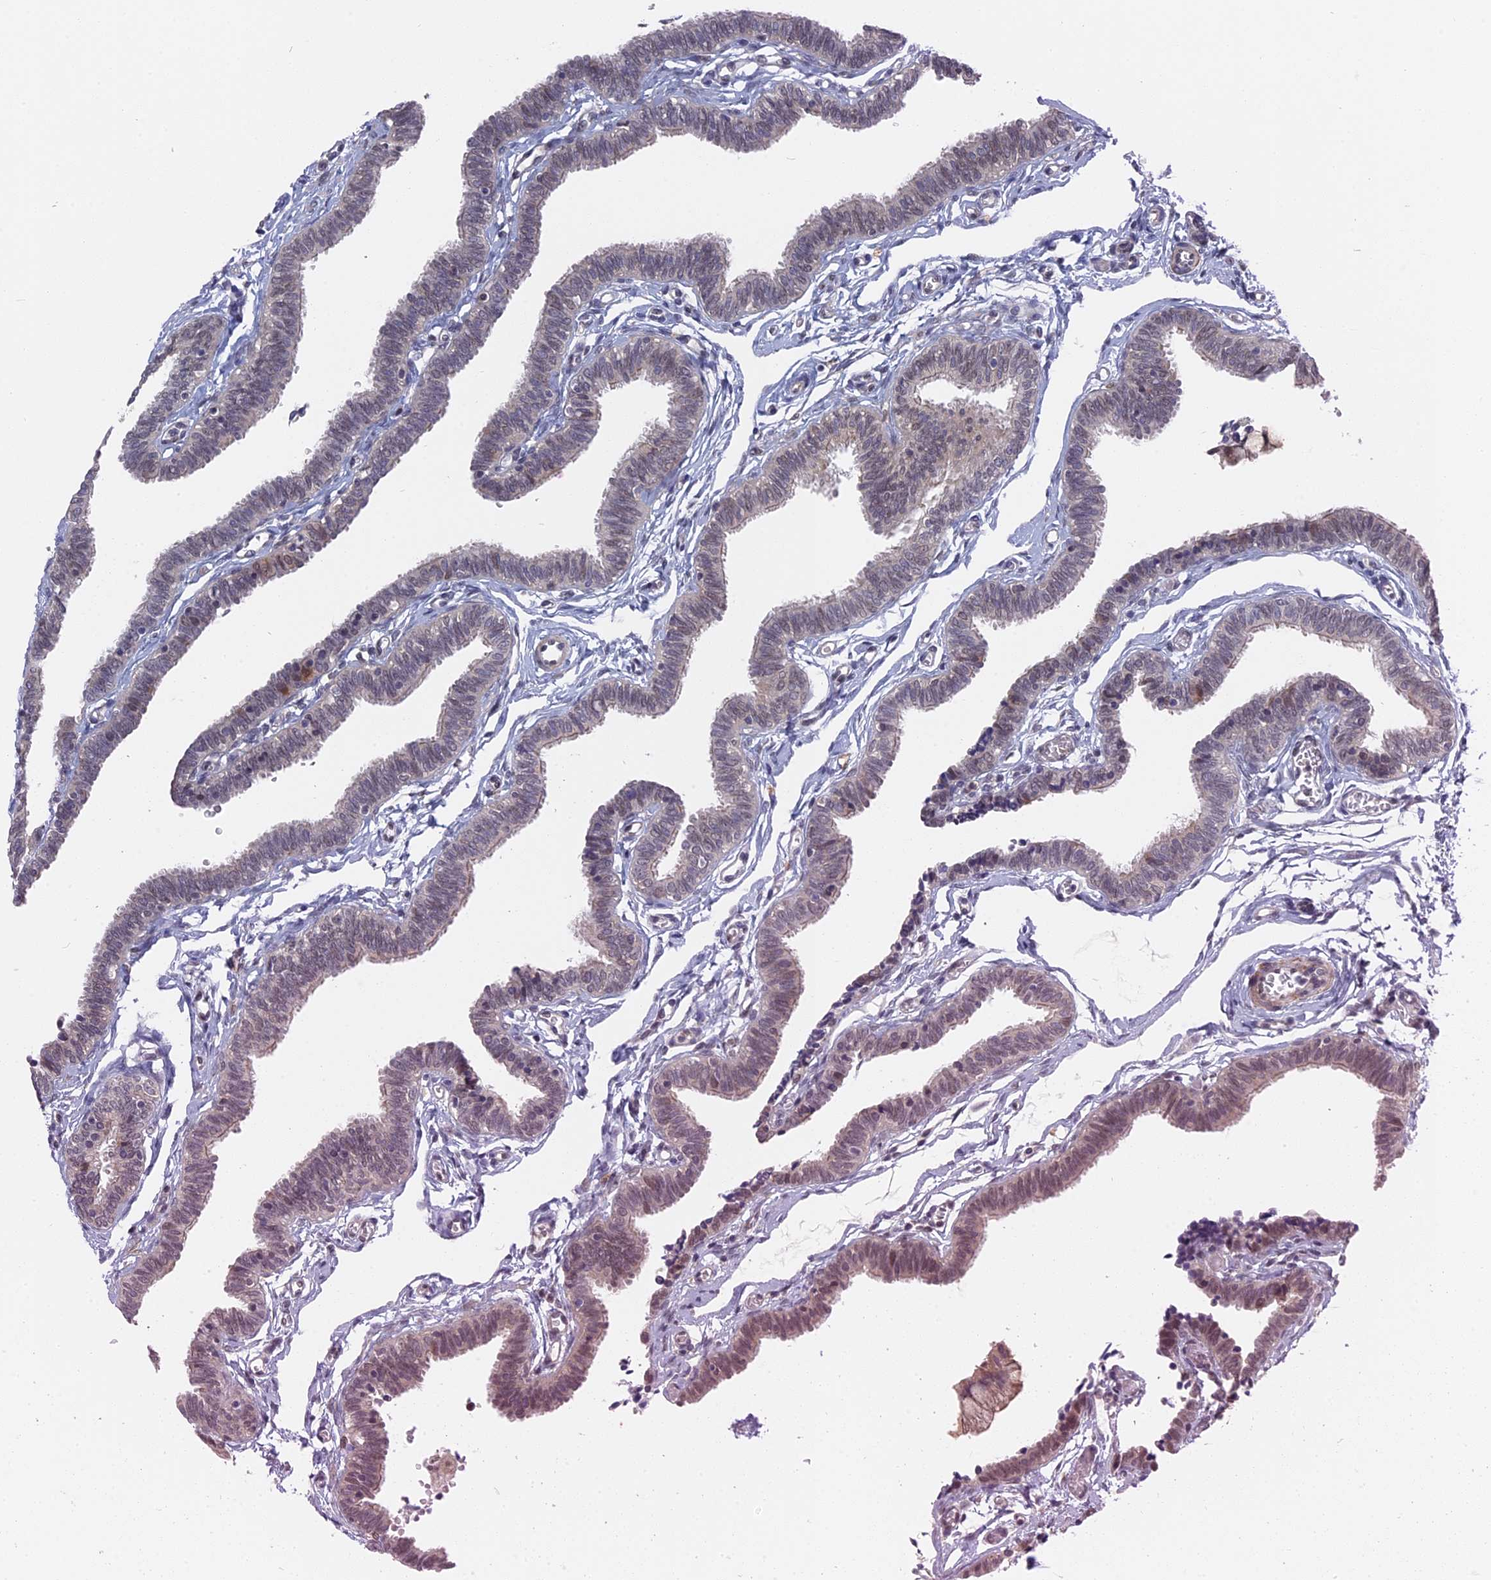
{"staining": {"intensity": "weak", "quantity": "<25%", "location": "cytoplasmic/membranous"}, "tissue": "fallopian tube", "cell_type": "Glandular cells", "image_type": "normal", "snomed": [{"axis": "morphology", "description": "Normal tissue, NOS"}, {"axis": "topography", "description": "Fallopian tube"}, {"axis": "topography", "description": "Ovary"}], "caption": "Glandular cells show no significant protein staining in normal fallopian tube. (Stains: DAB immunohistochemistry with hematoxylin counter stain, Microscopy: brightfield microscopy at high magnification).", "gene": "MTRF1", "patient": {"sex": "female", "age": 23}}